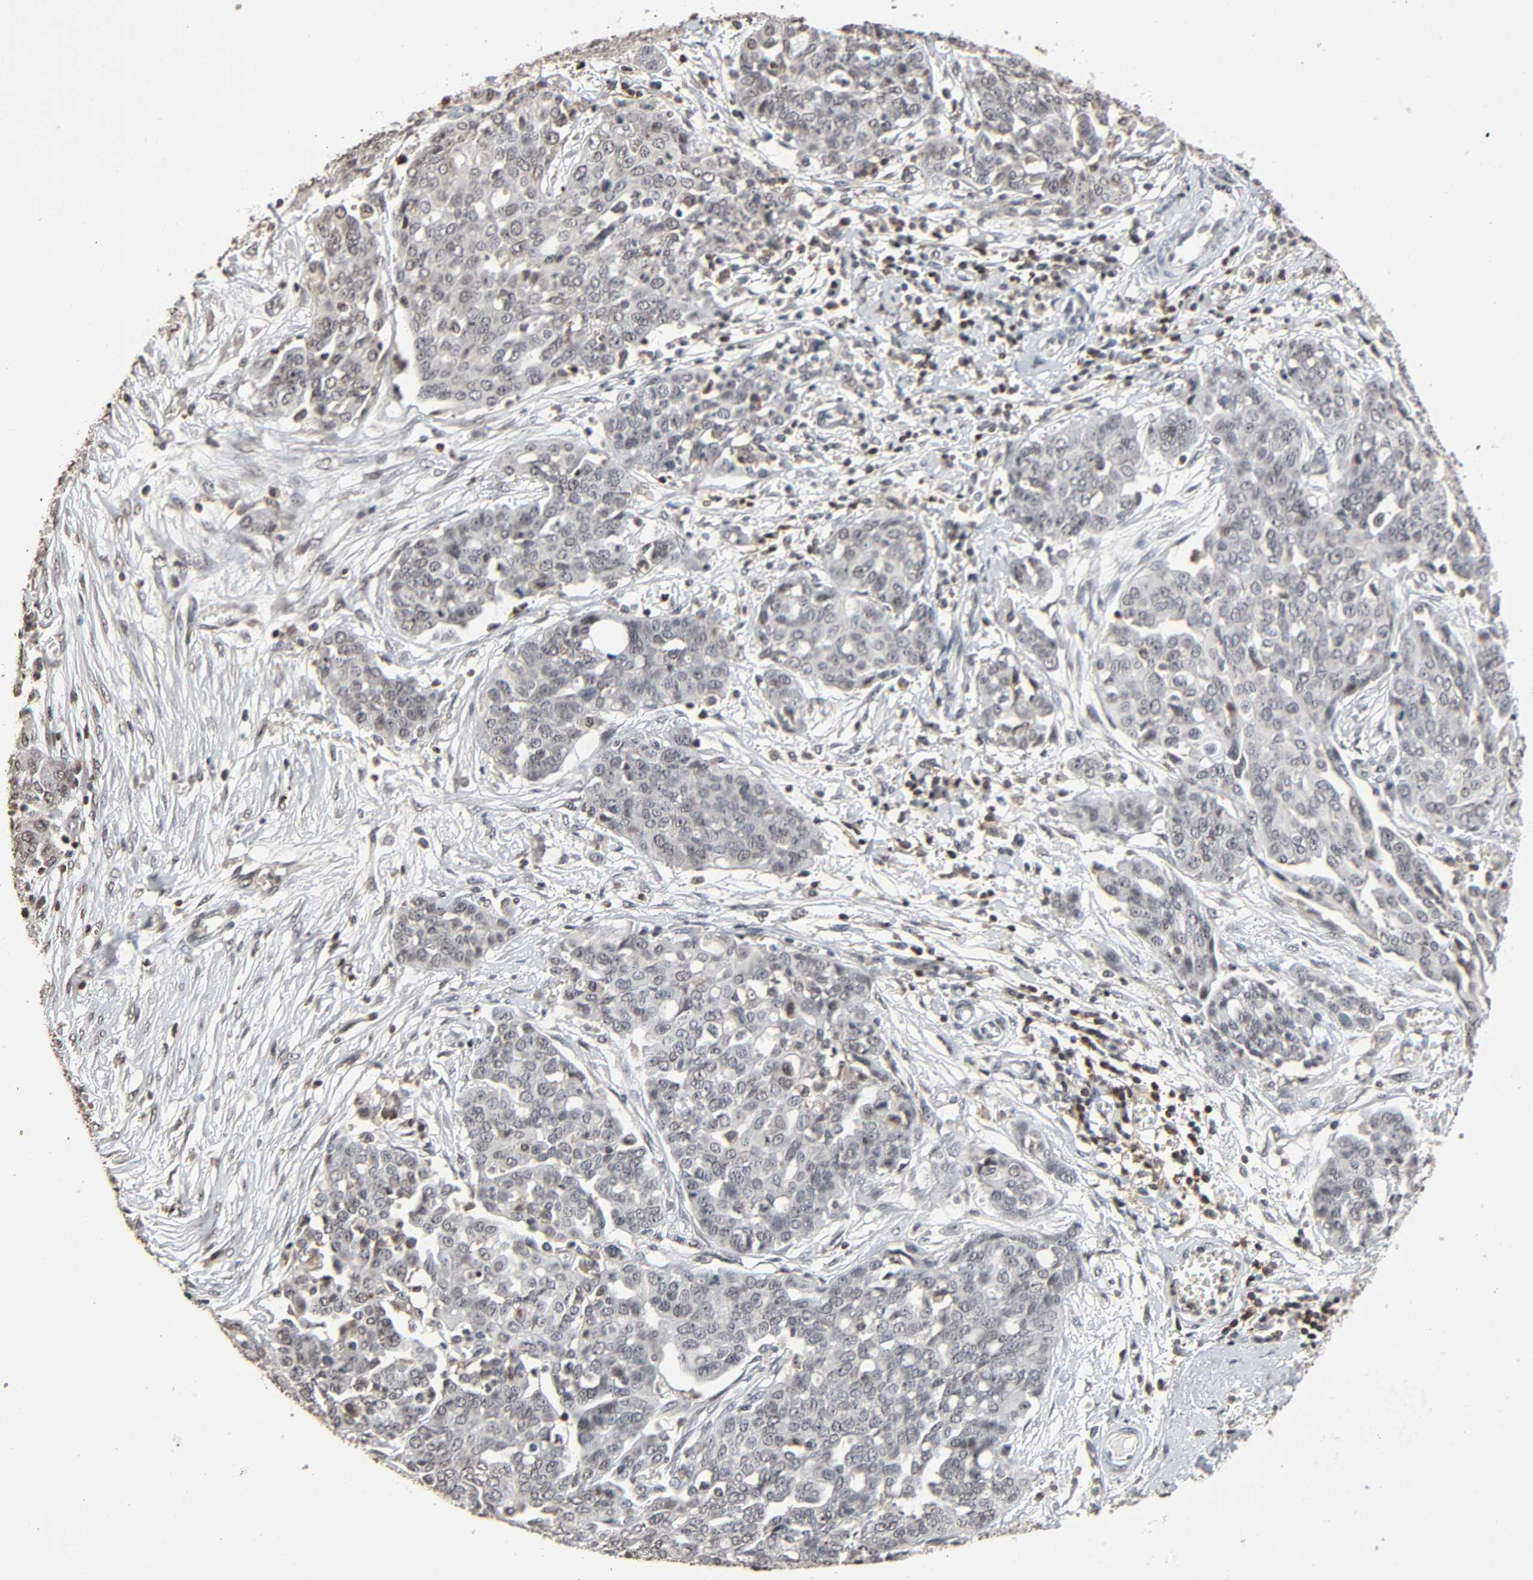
{"staining": {"intensity": "weak", "quantity": "<25%", "location": "cytoplasmic/membranous"}, "tissue": "ovarian cancer", "cell_type": "Tumor cells", "image_type": "cancer", "snomed": [{"axis": "morphology", "description": "Cystadenocarcinoma, serous, NOS"}, {"axis": "topography", "description": "Soft tissue"}, {"axis": "topography", "description": "Ovary"}], "caption": "This is an immunohistochemistry micrograph of human ovarian serous cystadenocarcinoma. There is no expression in tumor cells.", "gene": "STK4", "patient": {"sex": "female", "age": 57}}